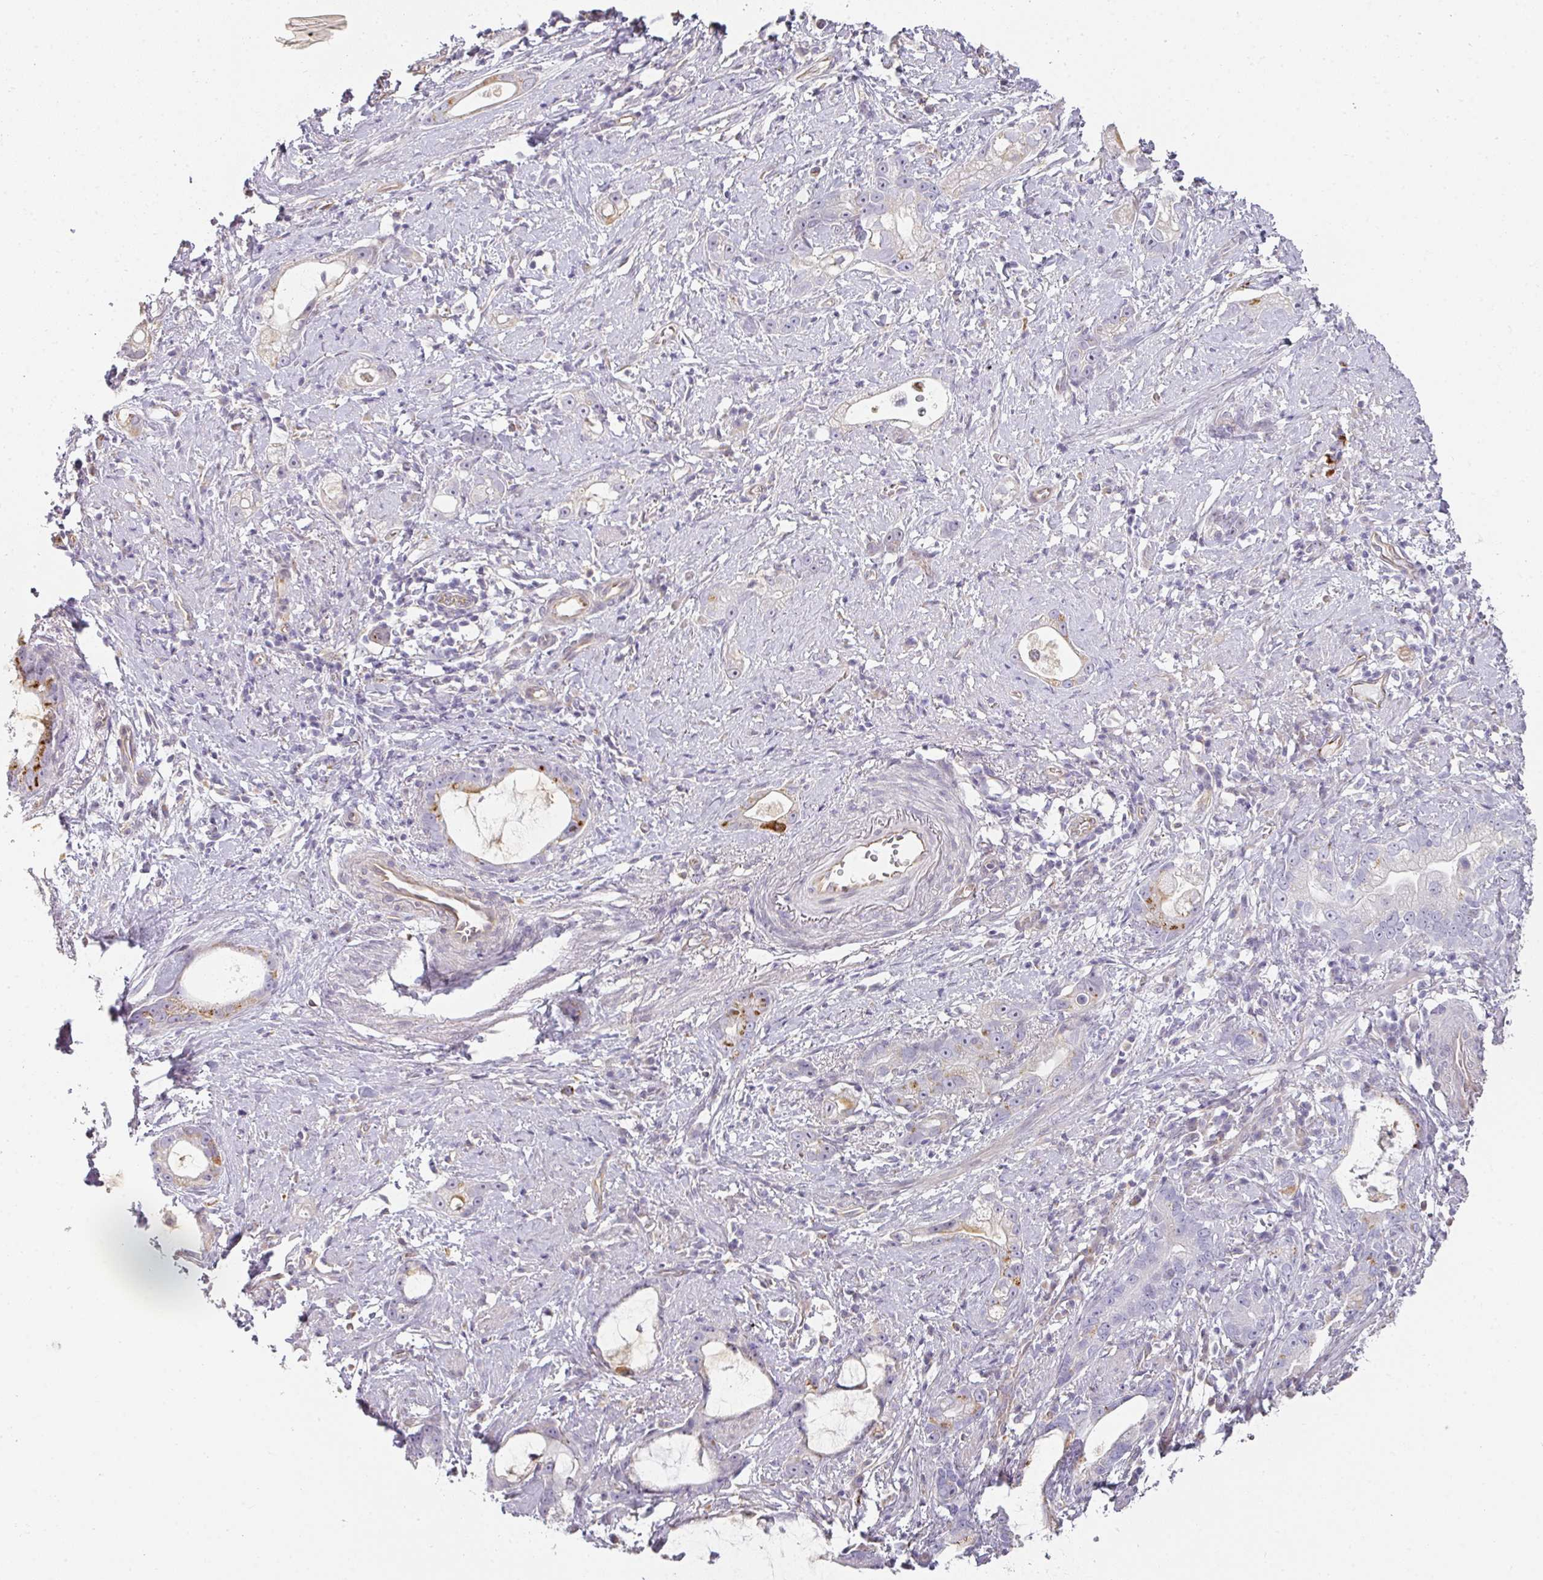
{"staining": {"intensity": "moderate", "quantity": "<25%", "location": "cytoplasmic/membranous"}, "tissue": "stomach cancer", "cell_type": "Tumor cells", "image_type": "cancer", "snomed": [{"axis": "morphology", "description": "Adenocarcinoma, NOS"}, {"axis": "topography", "description": "Stomach"}], "caption": "Brown immunohistochemical staining in human adenocarcinoma (stomach) displays moderate cytoplasmic/membranous positivity in about <25% of tumor cells.", "gene": "ATP8B2", "patient": {"sex": "male", "age": 55}}